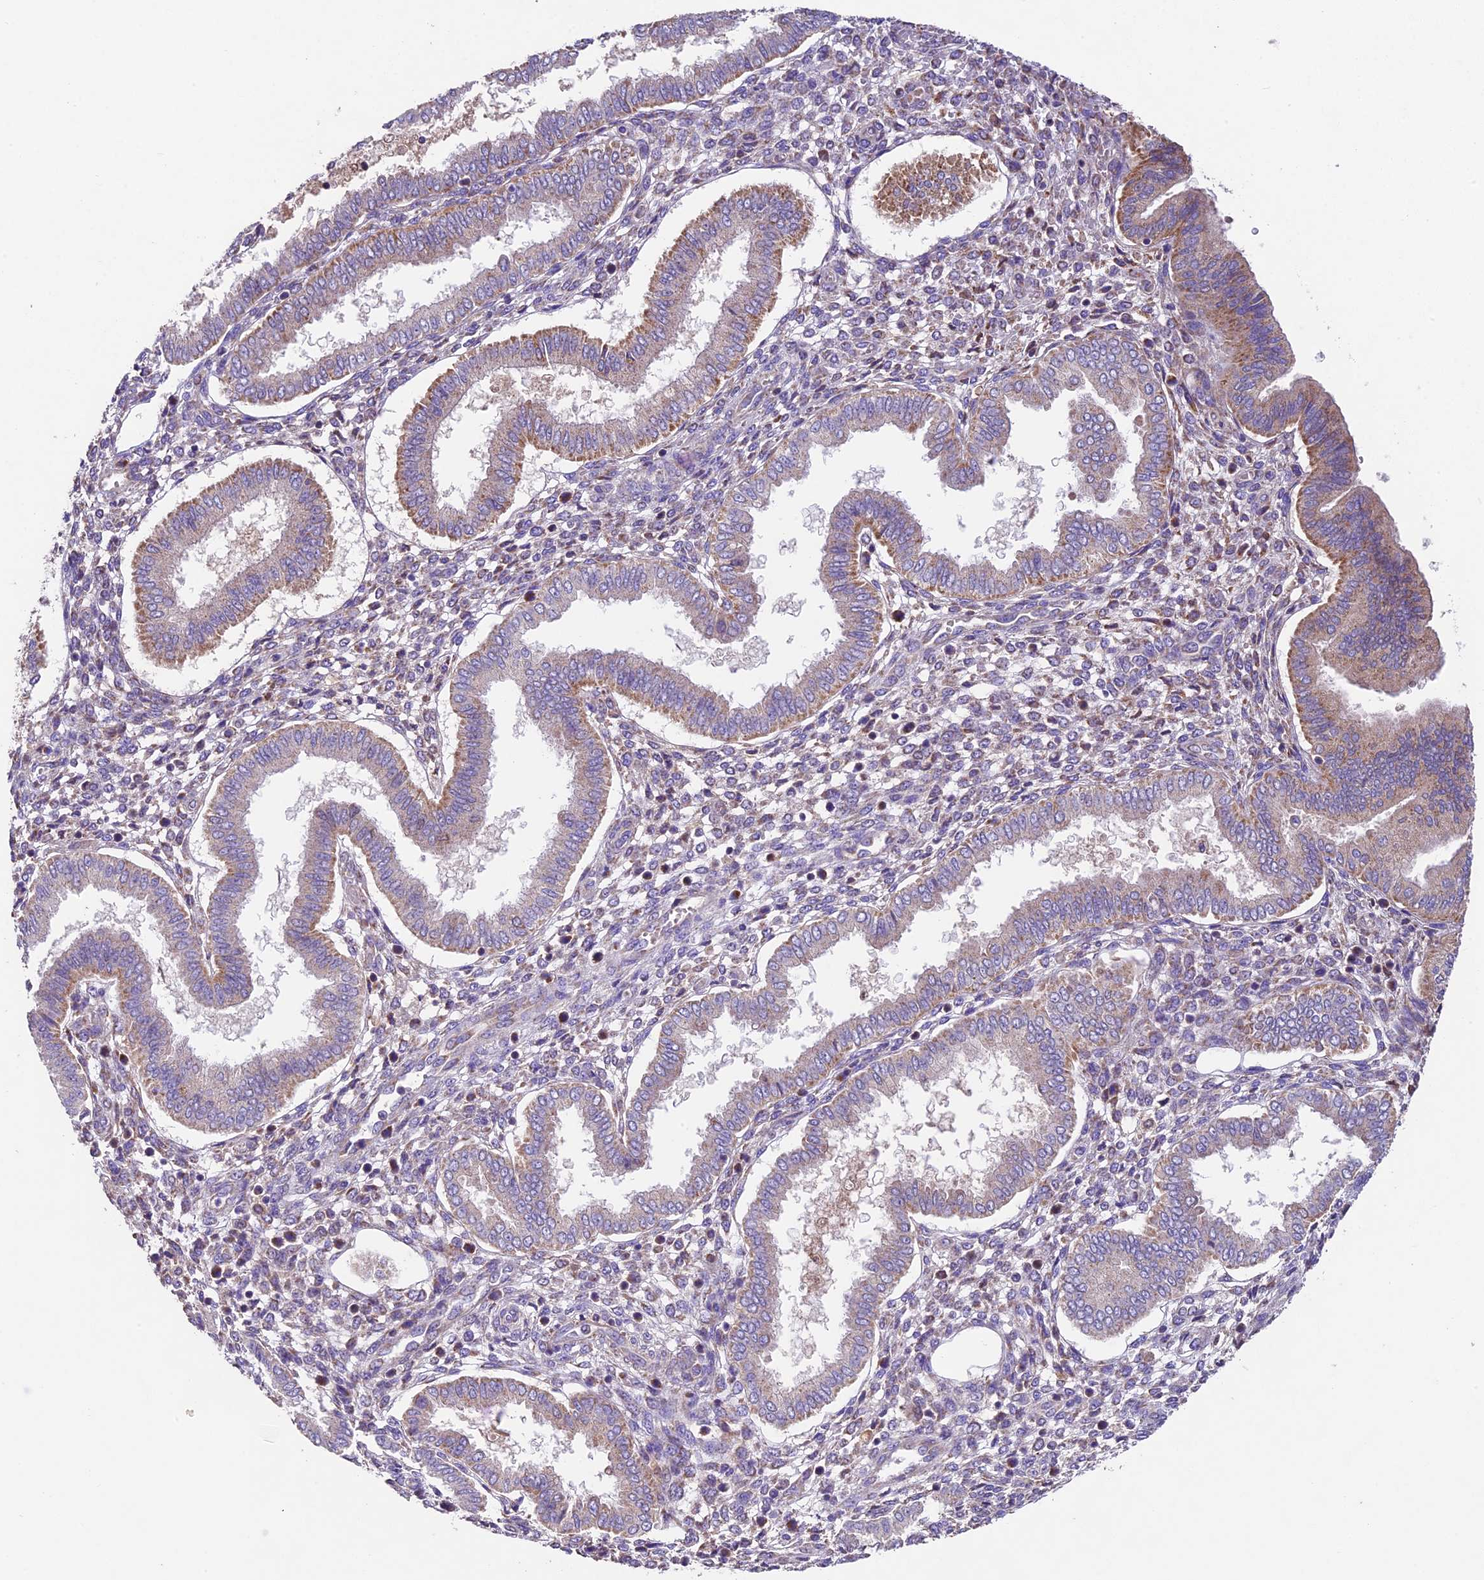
{"staining": {"intensity": "negative", "quantity": "none", "location": "none"}, "tissue": "endometrium", "cell_type": "Cells in endometrial stroma", "image_type": "normal", "snomed": [{"axis": "morphology", "description": "Normal tissue, NOS"}, {"axis": "topography", "description": "Endometrium"}], "caption": "Cells in endometrial stroma are negative for brown protein staining in benign endometrium. (DAB (3,3'-diaminobenzidine) immunohistochemistry (IHC) visualized using brightfield microscopy, high magnification).", "gene": "PMPCB", "patient": {"sex": "female", "age": 24}}